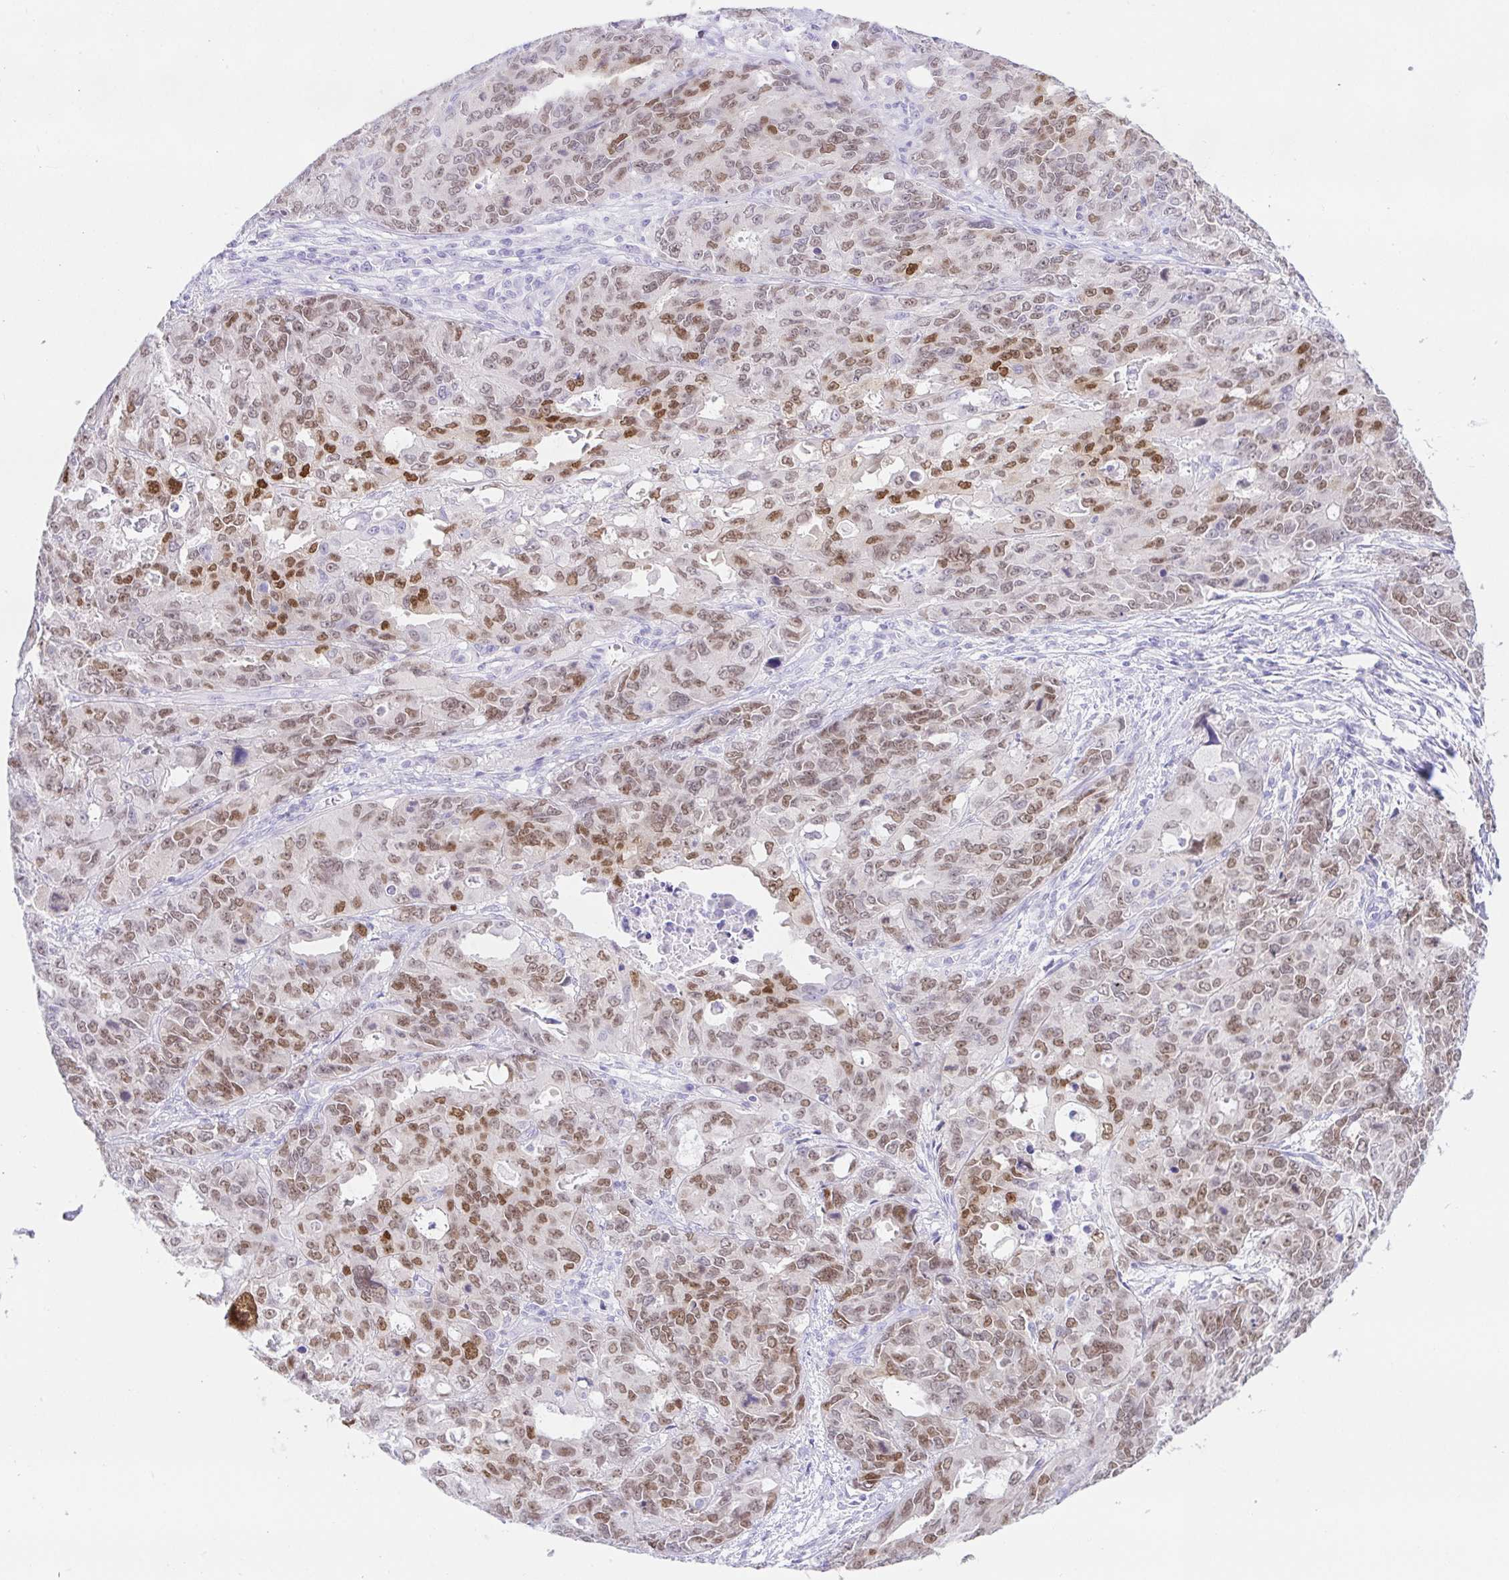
{"staining": {"intensity": "moderate", "quantity": ">75%", "location": "nuclear"}, "tissue": "endometrial cancer", "cell_type": "Tumor cells", "image_type": "cancer", "snomed": [{"axis": "morphology", "description": "Adenocarcinoma, NOS"}, {"axis": "topography", "description": "Uterus"}], "caption": "Moderate nuclear expression for a protein is appreciated in approximately >75% of tumor cells of endometrial adenocarcinoma using IHC.", "gene": "PAX8", "patient": {"sex": "female", "age": 79}}